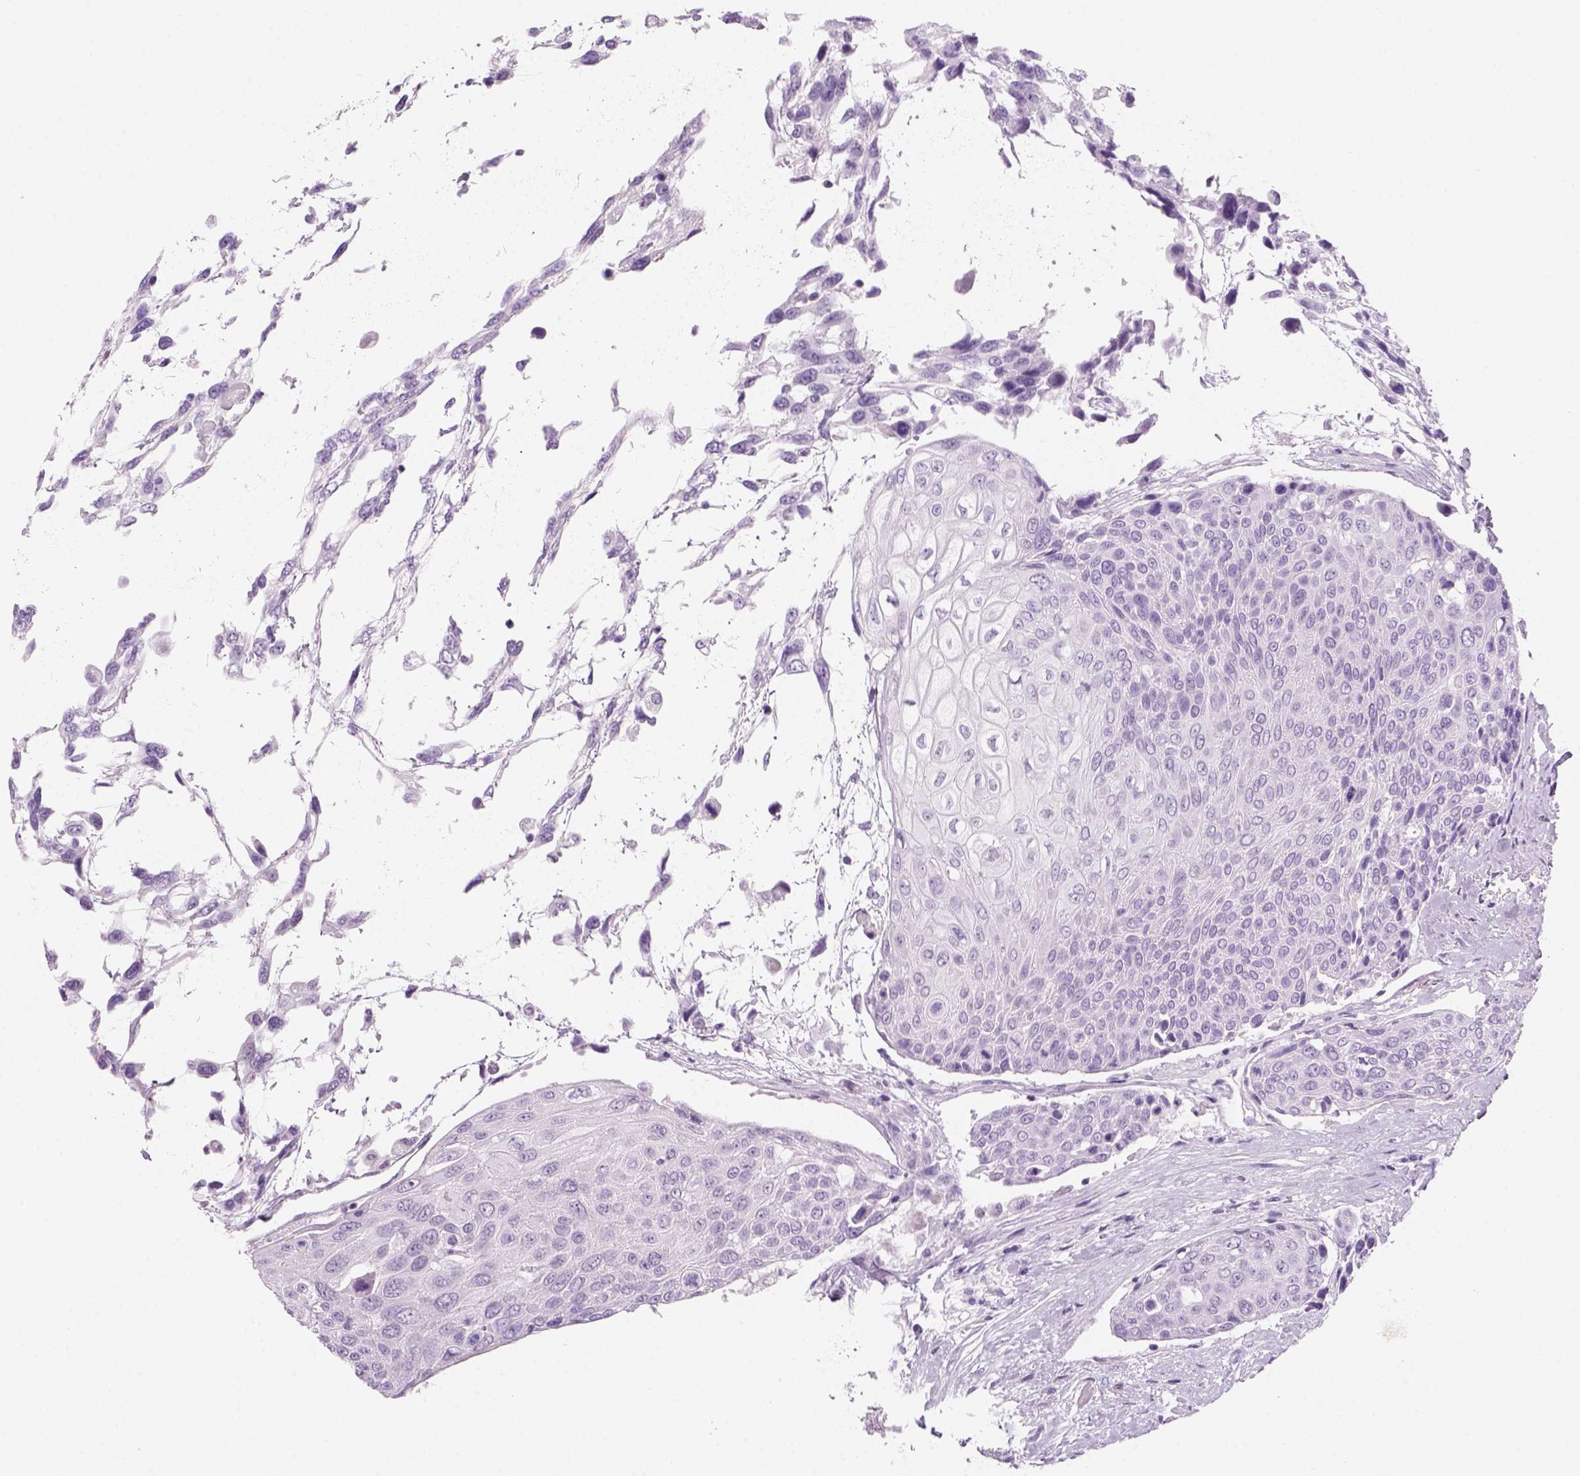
{"staining": {"intensity": "negative", "quantity": "none", "location": "none"}, "tissue": "urothelial cancer", "cell_type": "Tumor cells", "image_type": "cancer", "snomed": [{"axis": "morphology", "description": "Urothelial carcinoma, High grade"}, {"axis": "topography", "description": "Urinary bladder"}], "caption": "Tumor cells are negative for brown protein staining in urothelial cancer.", "gene": "KRTAP11-1", "patient": {"sex": "female", "age": 70}}